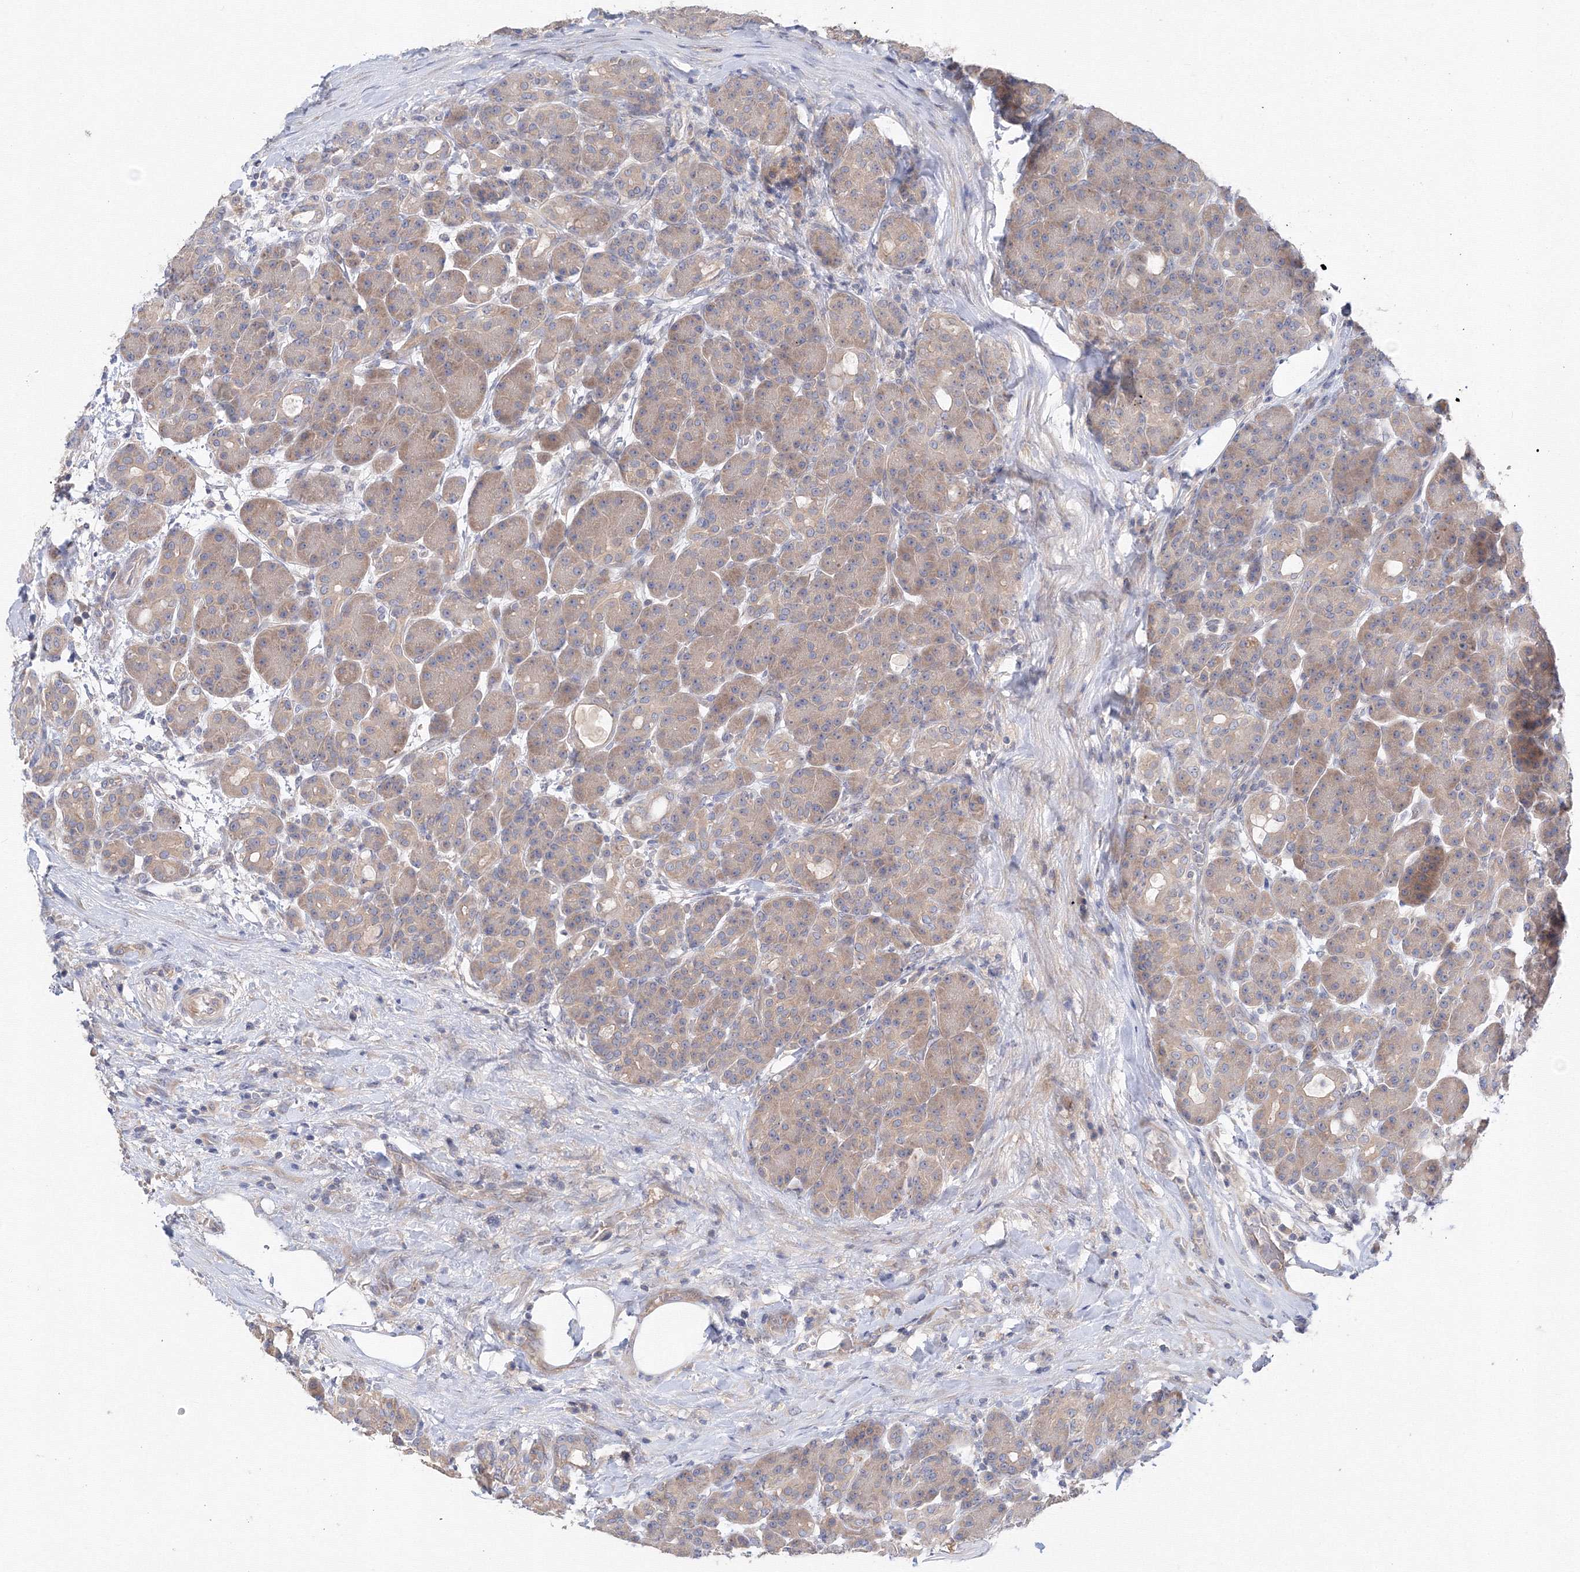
{"staining": {"intensity": "weak", "quantity": ">75%", "location": "cytoplasmic/membranous"}, "tissue": "pancreas", "cell_type": "Exocrine glandular cells", "image_type": "normal", "snomed": [{"axis": "morphology", "description": "Normal tissue, NOS"}, {"axis": "topography", "description": "Pancreas"}], "caption": "Pancreas stained with DAB immunohistochemistry shows low levels of weak cytoplasmic/membranous positivity in about >75% of exocrine glandular cells. Immunohistochemistry stains the protein of interest in brown and the nuclei are stained blue.", "gene": "DIS3L2", "patient": {"sex": "male", "age": 63}}